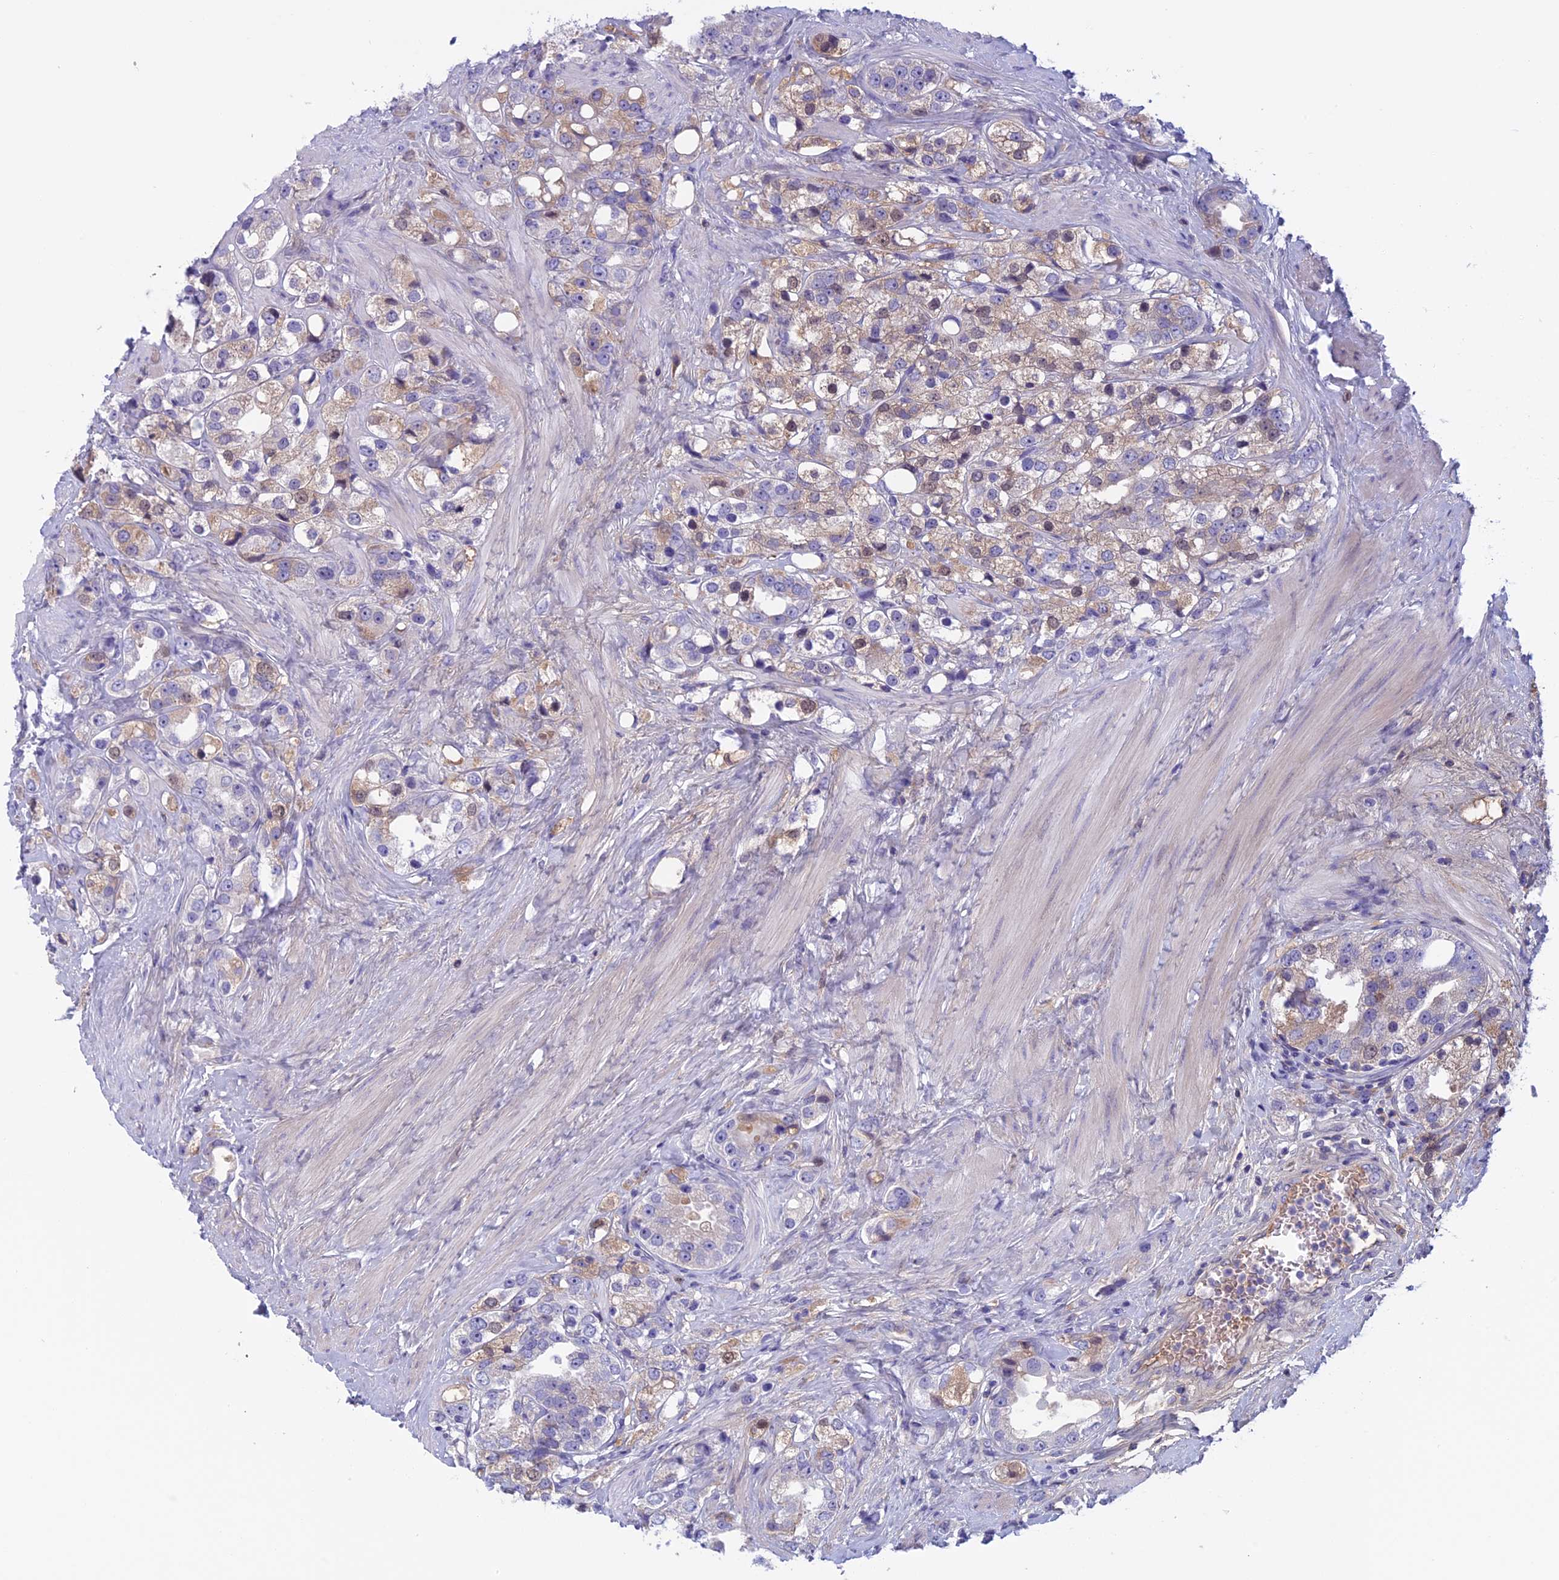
{"staining": {"intensity": "weak", "quantity": "25%-75%", "location": "cytoplasmic/membranous"}, "tissue": "prostate cancer", "cell_type": "Tumor cells", "image_type": "cancer", "snomed": [{"axis": "morphology", "description": "Adenocarcinoma, NOS"}, {"axis": "topography", "description": "Prostate"}], "caption": "Human prostate adenocarcinoma stained with a protein marker demonstrates weak staining in tumor cells.", "gene": "ANGPTL2", "patient": {"sex": "male", "age": 79}}